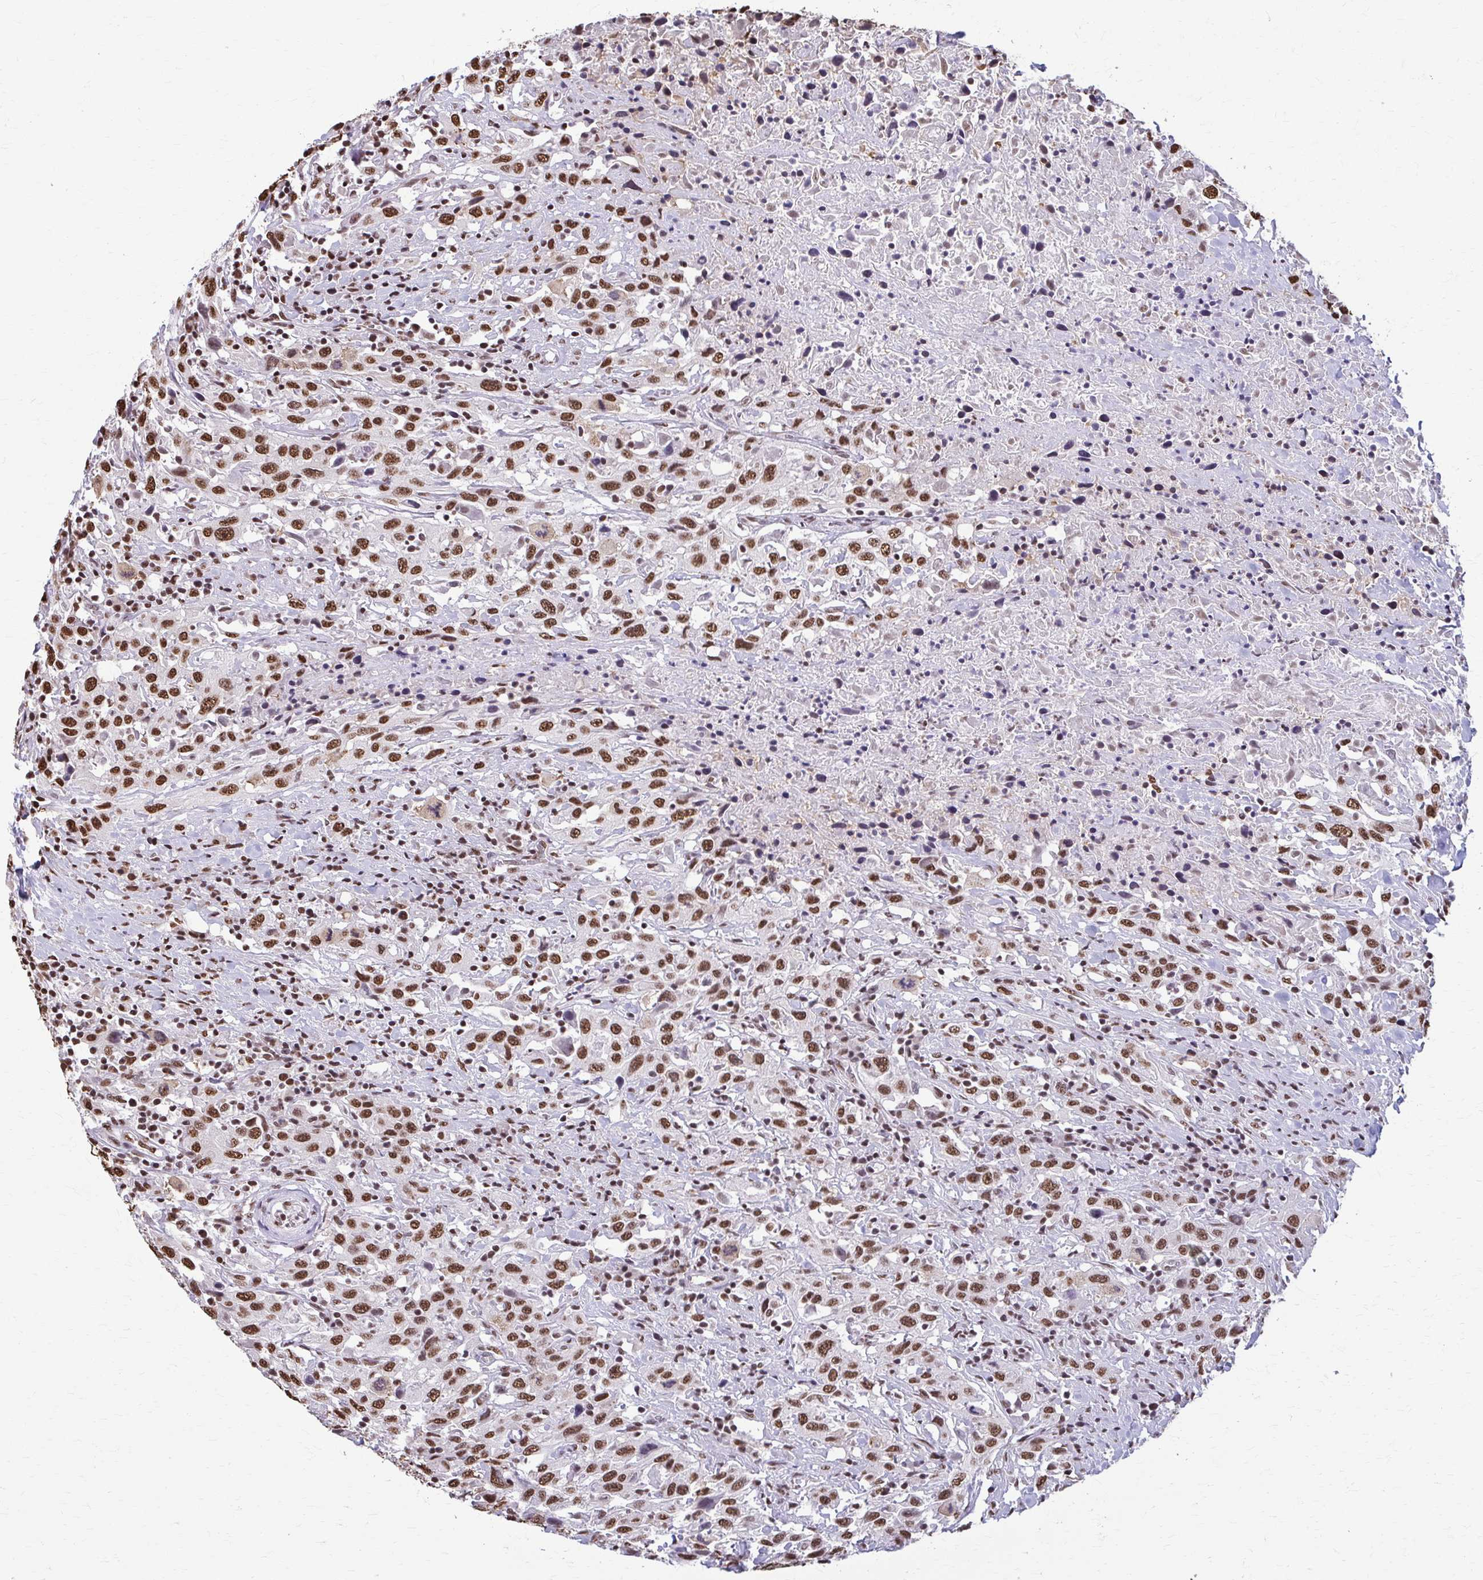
{"staining": {"intensity": "moderate", "quantity": ">75%", "location": "nuclear"}, "tissue": "urothelial cancer", "cell_type": "Tumor cells", "image_type": "cancer", "snomed": [{"axis": "morphology", "description": "Urothelial carcinoma, High grade"}, {"axis": "topography", "description": "Urinary bladder"}], "caption": "Immunohistochemistry (IHC) image of urothelial carcinoma (high-grade) stained for a protein (brown), which reveals medium levels of moderate nuclear positivity in approximately >75% of tumor cells.", "gene": "SNRPA", "patient": {"sex": "male", "age": 61}}